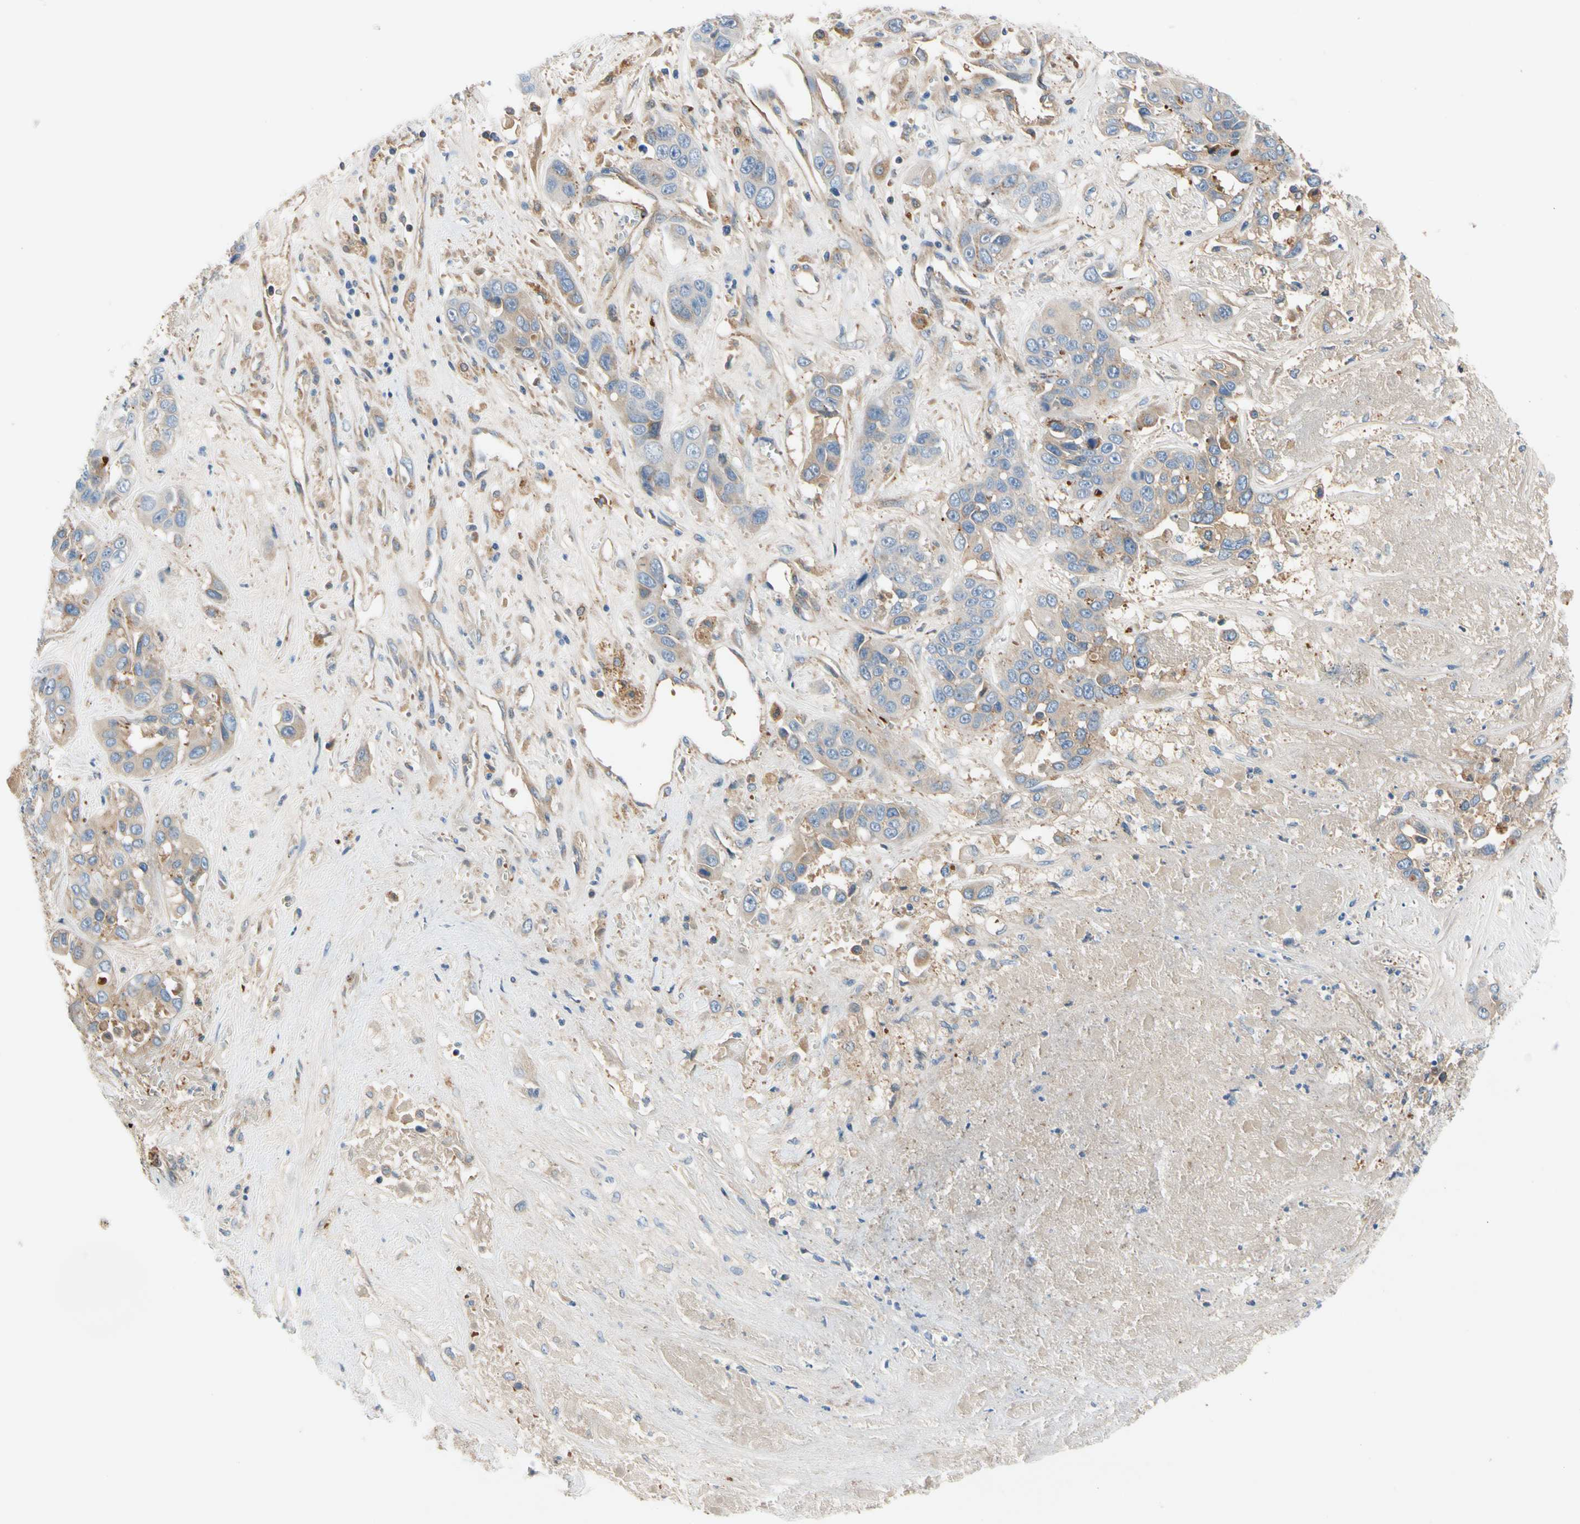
{"staining": {"intensity": "weak", "quantity": "<25%", "location": "cytoplasmic/membranous"}, "tissue": "liver cancer", "cell_type": "Tumor cells", "image_type": "cancer", "snomed": [{"axis": "morphology", "description": "Cholangiocarcinoma"}, {"axis": "topography", "description": "Liver"}], "caption": "An image of human liver cancer is negative for staining in tumor cells.", "gene": "ENTREP3", "patient": {"sex": "female", "age": 52}}